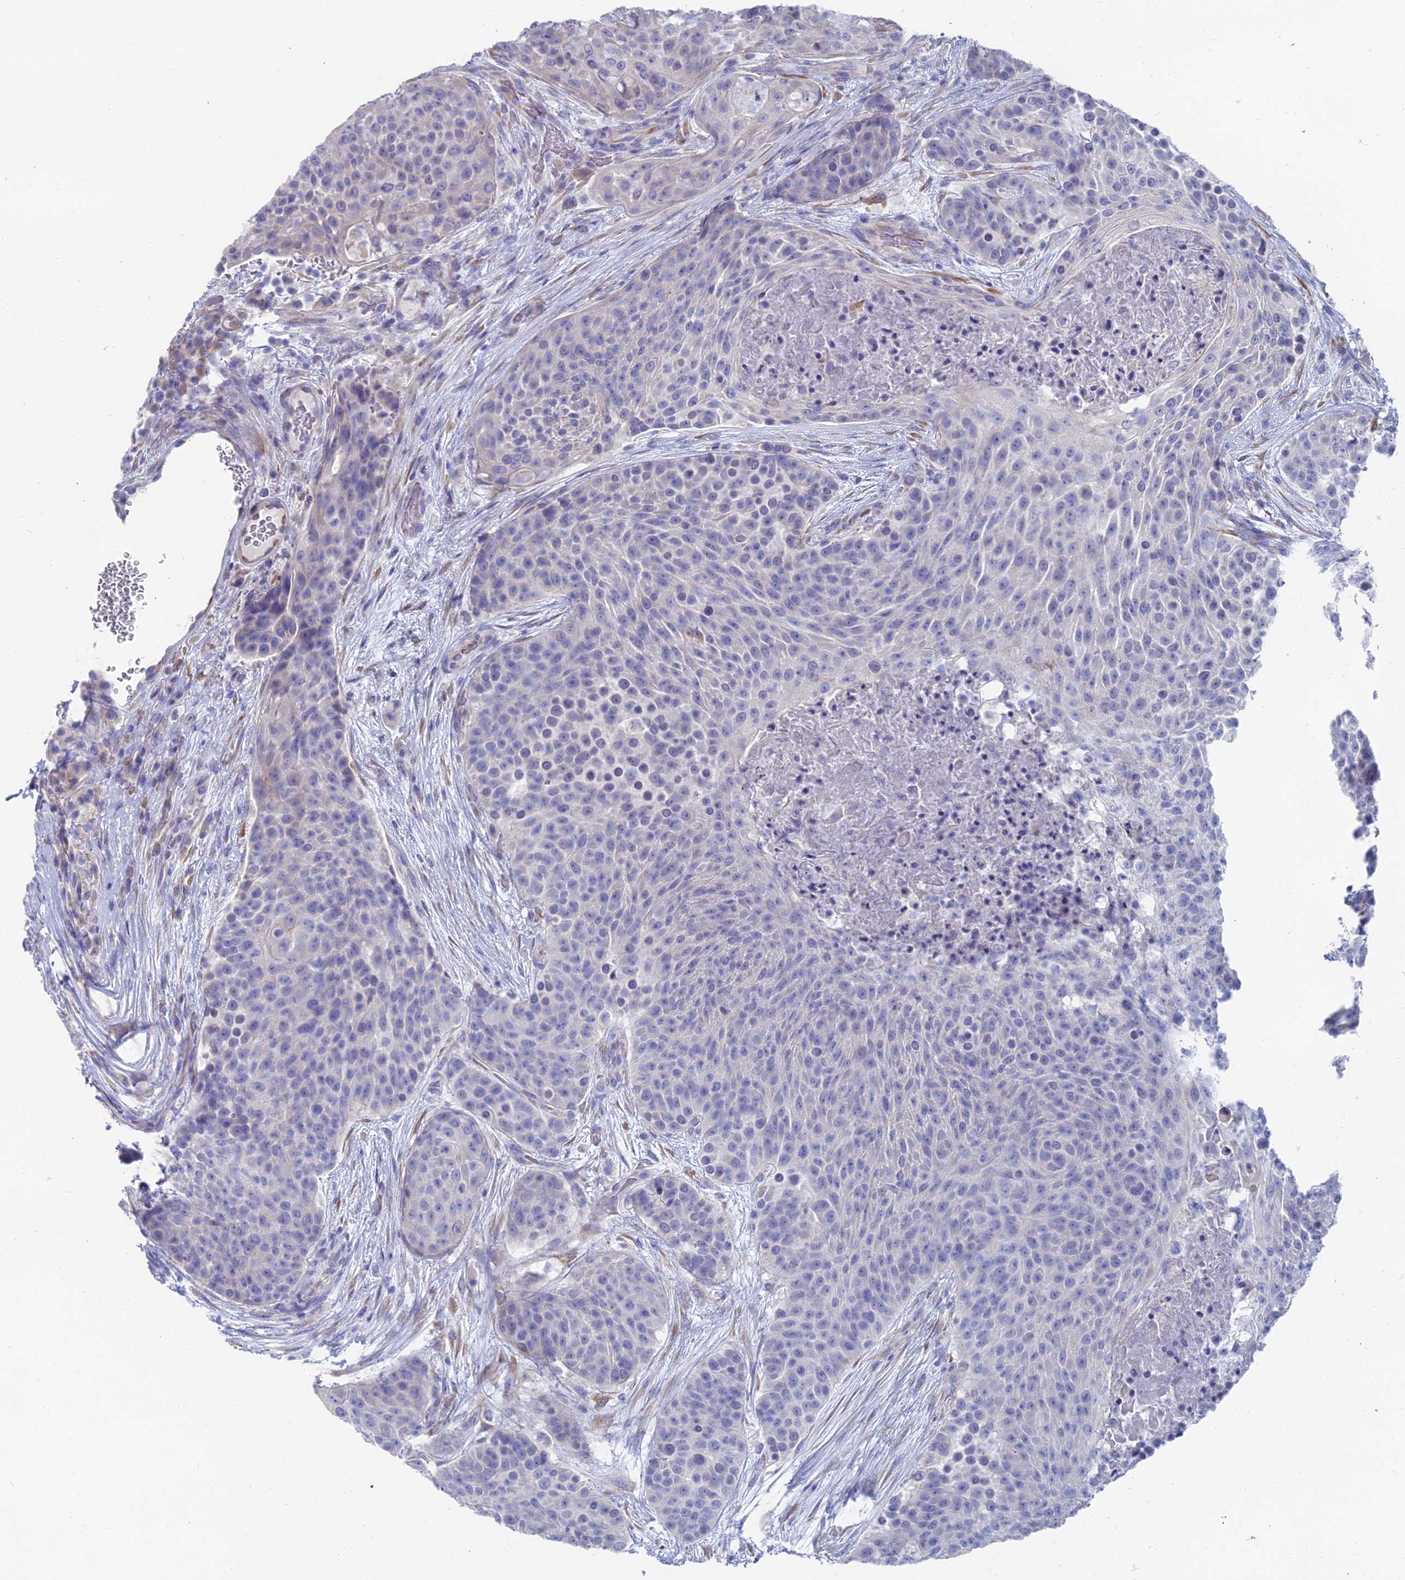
{"staining": {"intensity": "negative", "quantity": "none", "location": "none"}, "tissue": "urothelial cancer", "cell_type": "Tumor cells", "image_type": "cancer", "snomed": [{"axis": "morphology", "description": "Urothelial carcinoma, High grade"}, {"axis": "topography", "description": "Urinary bladder"}], "caption": "Human urothelial cancer stained for a protein using immunohistochemistry displays no expression in tumor cells.", "gene": "TNNT3", "patient": {"sex": "female", "age": 63}}